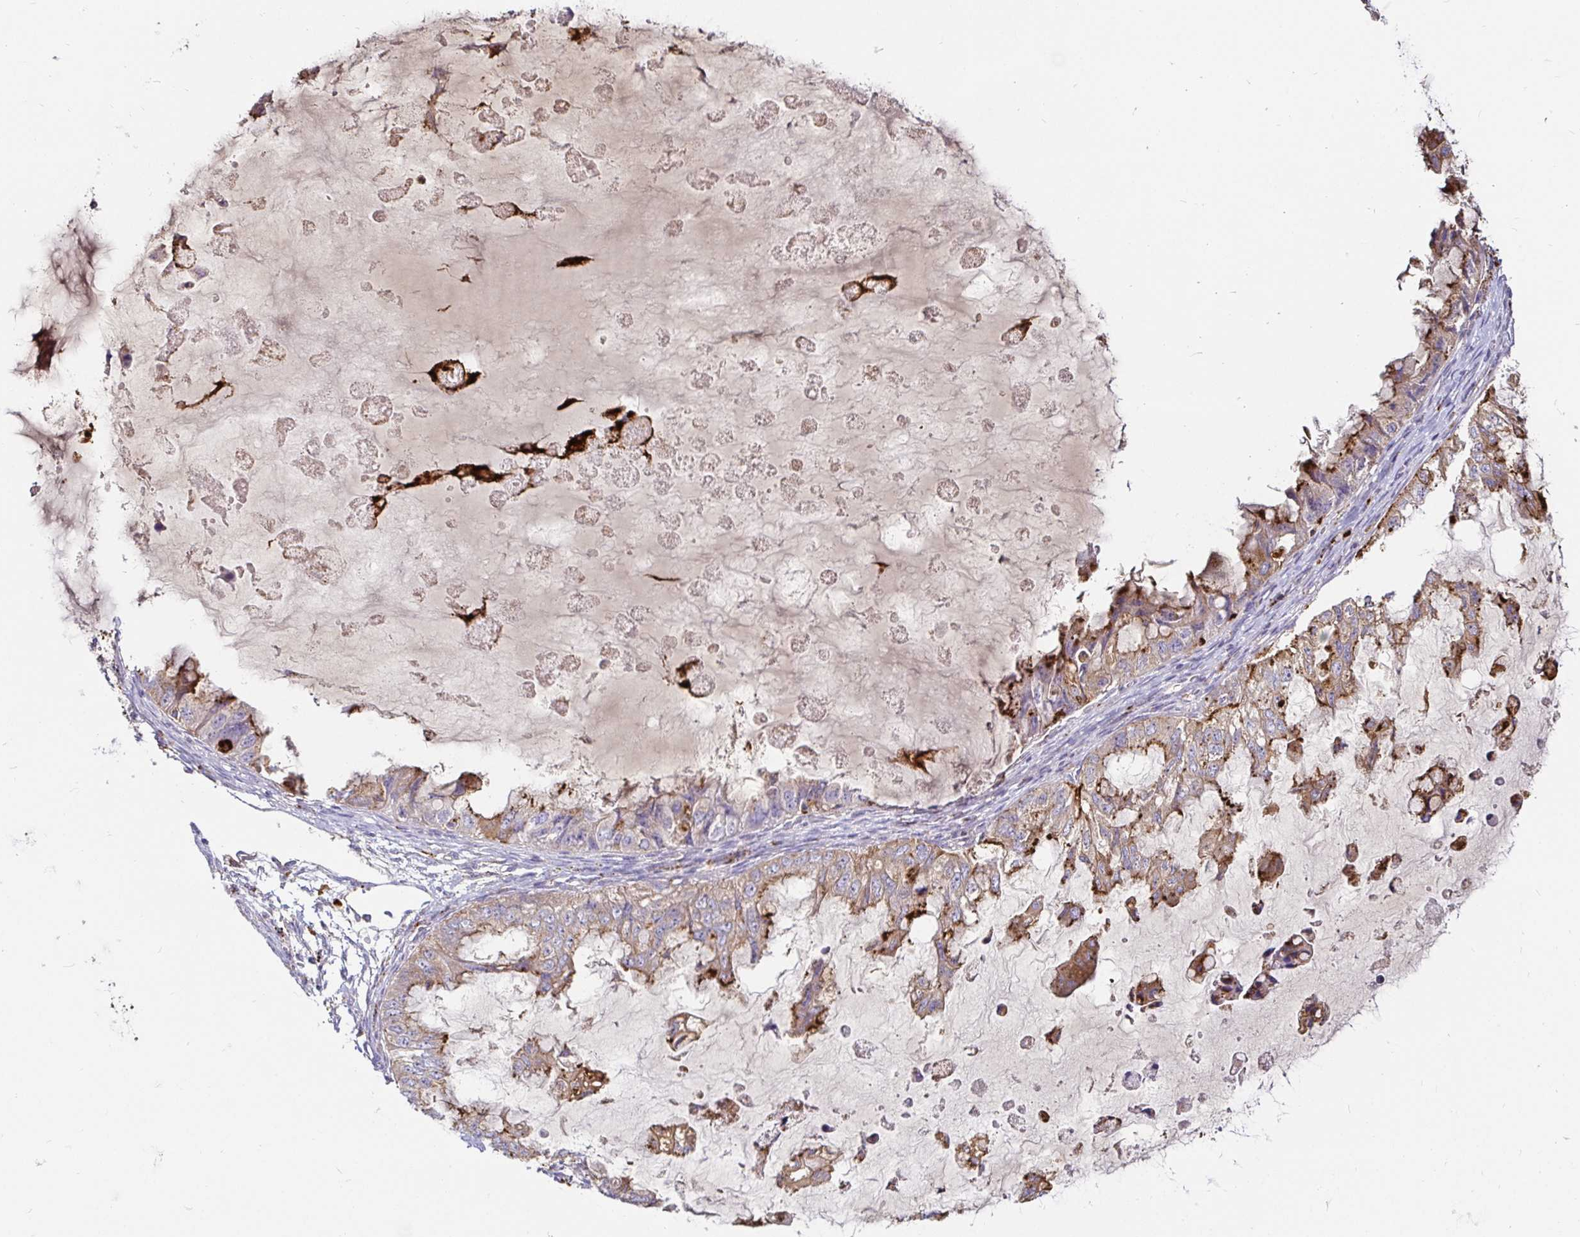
{"staining": {"intensity": "moderate", "quantity": ">75%", "location": "cytoplasmic/membranous"}, "tissue": "ovarian cancer", "cell_type": "Tumor cells", "image_type": "cancer", "snomed": [{"axis": "morphology", "description": "Cystadenocarcinoma, mucinous, NOS"}, {"axis": "topography", "description": "Ovary"}], "caption": "IHC of human ovarian mucinous cystadenocarcinoma reveals medium levels of moderate cytoplasmic/membranous expression in approximately >75% of tumor cells.", "gene": "FUCA1", "patient": {"sex": "female", "age": 72}}